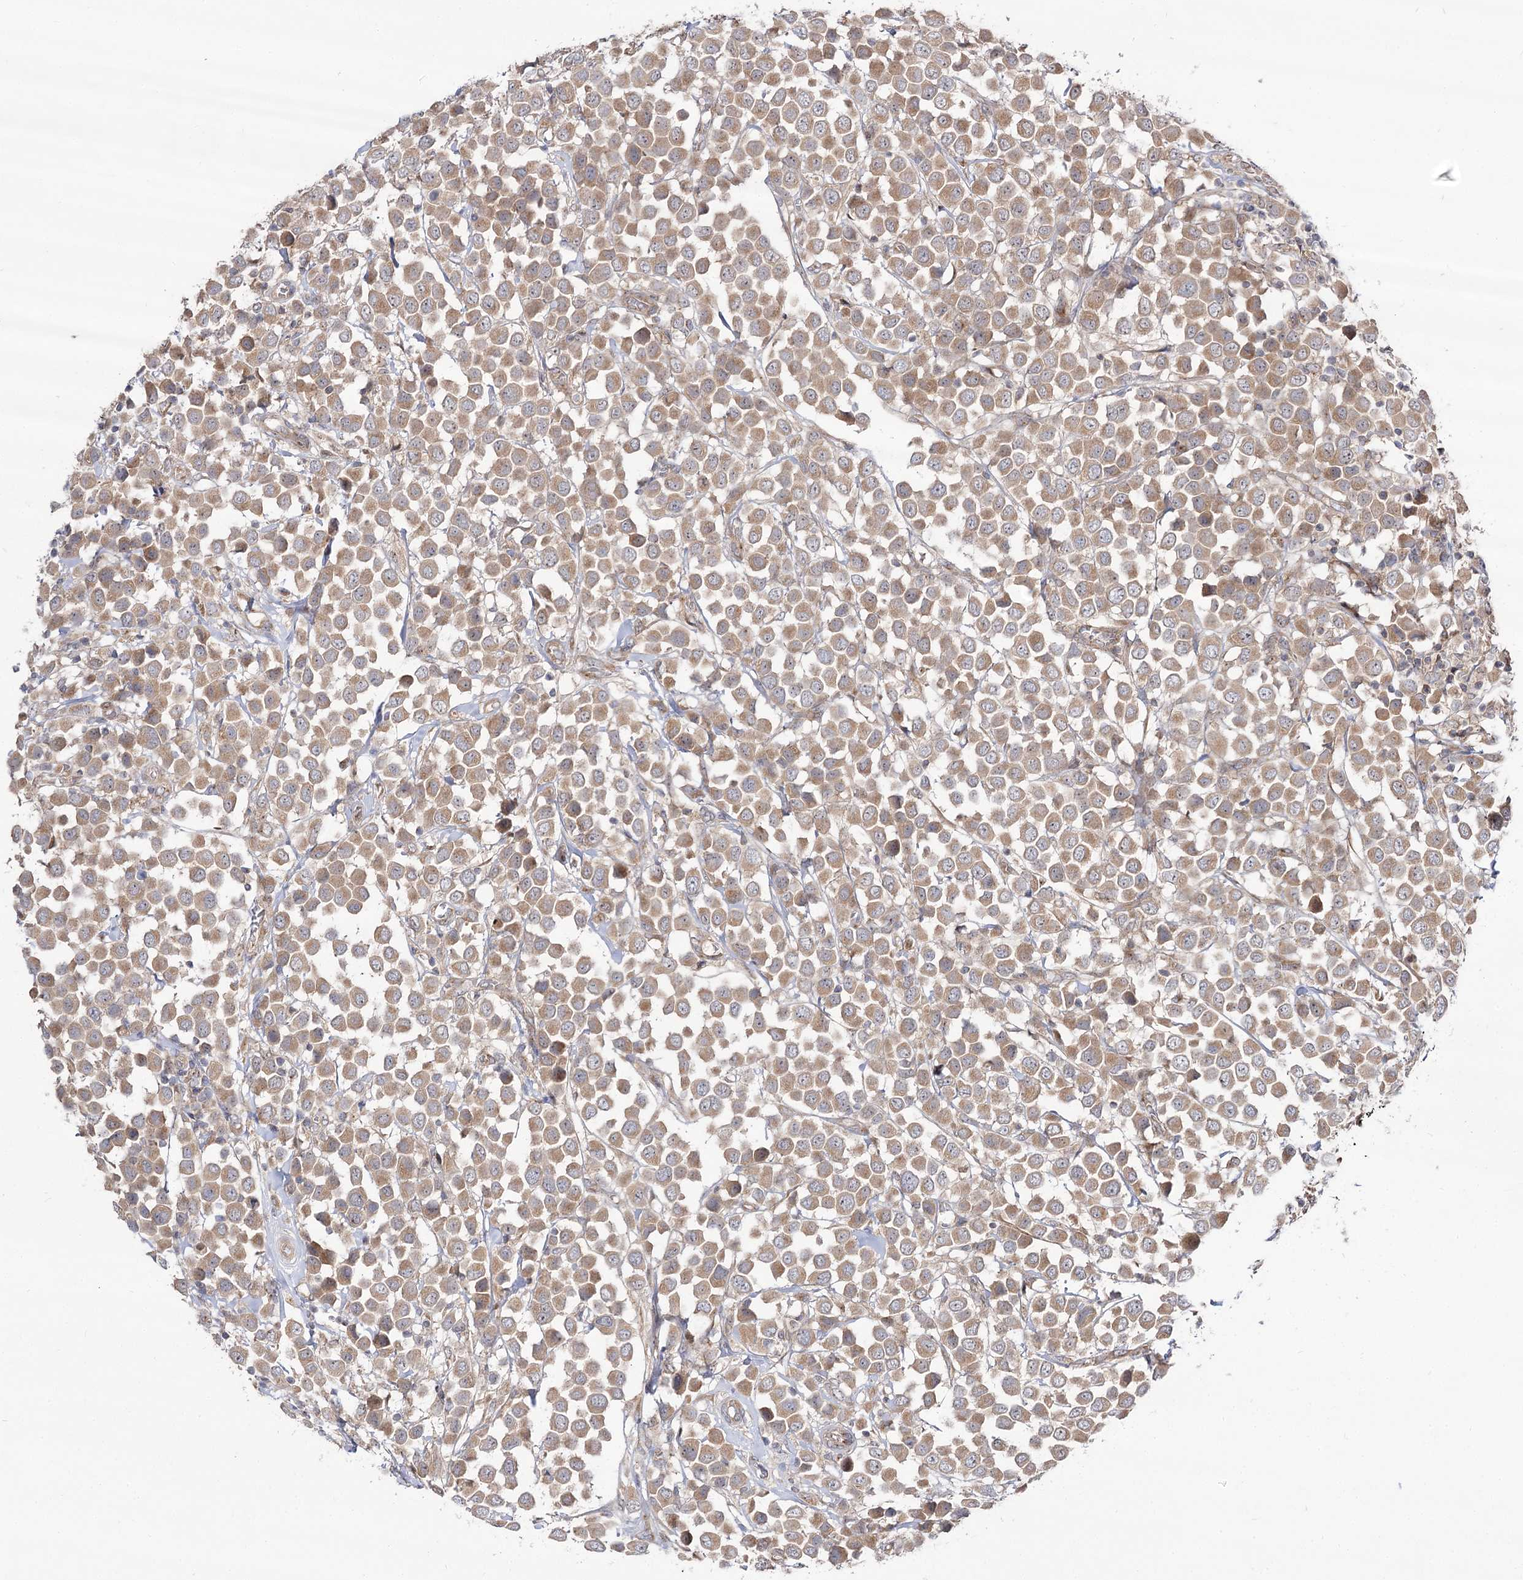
{"staining": {"intensity": "moderate", "quantity": ">75%", "location": "cytoplasmic/membranous"}, "tissue": "breast cancer", "cell_type": "Tumor cells", "image_type": "cancer", "snomed": [{"axis": "morphology", "description": "Duct carcinoma"}, {"axis": "topography", "description": "Breast"}], "caption": "This is an image of IHC staining of breast cancer (intraductal carcinoma), which shows moderate staining in the cytoplasmic/membranous of tumor cells.", "gene": "C11orf80", "patient": {"sex": "female", "age": 61}}